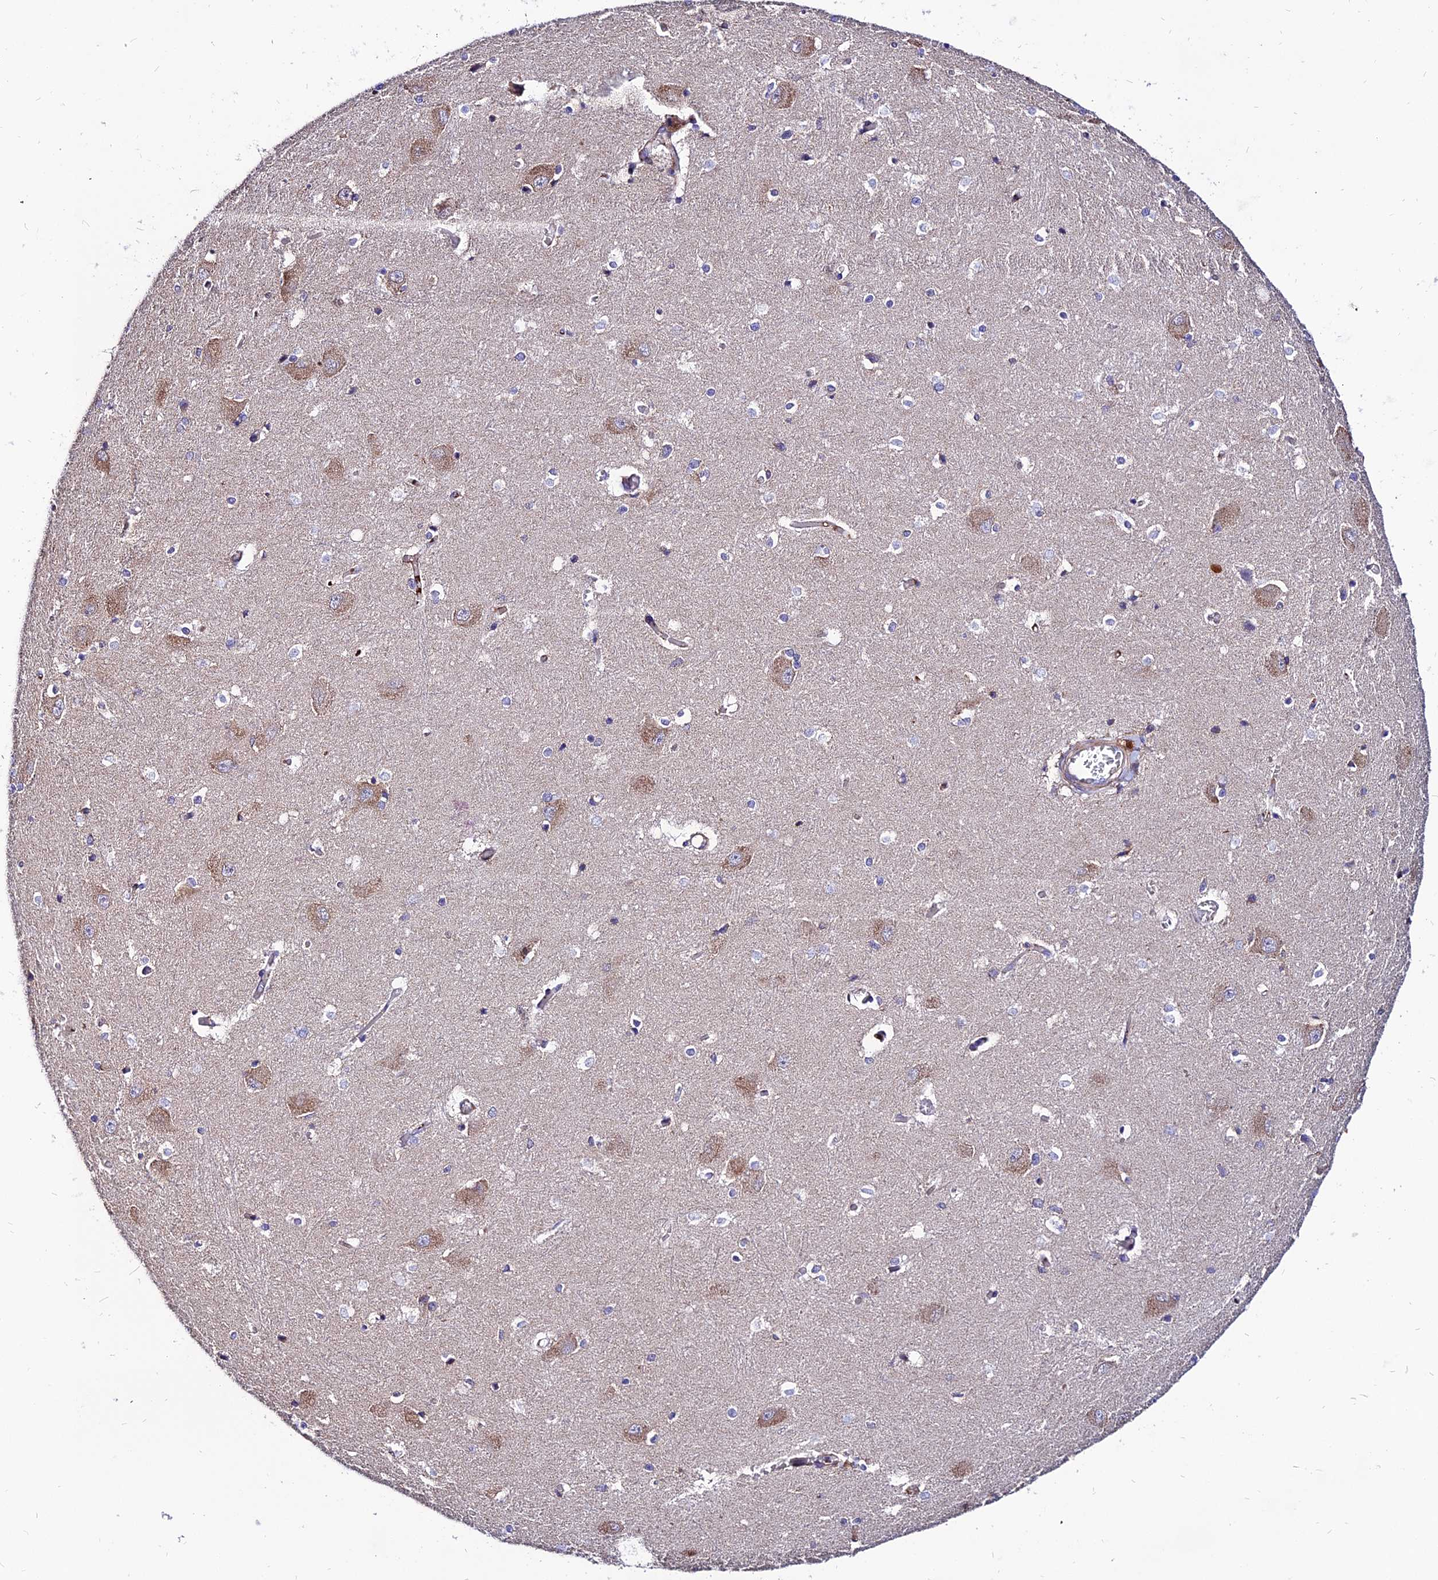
{"staining": {"intensity": "negative", "quantity": "none", "location": "none"}, "tissue": "caudate", "cell_type": "Glial cells", "image_type": "normal", "snomed": [{"axis": "morphology", "description": "Normal tissue, NOS"}, {"axis": "topography", "description": "Lateral ventricle wall"}], "caption": "Immunohistochemistry (IHC) of unremarkable human caudate exhibits no positivity in glial cells. (Stains: DAB (3,3'-diaminobenzidine) immunohistochemistry with hematoxylin counter stain, Microscopy: brightfield microscopy at high magnification).", "gene": "PYM1", "patient": {"sex": "male", "age": 37}}